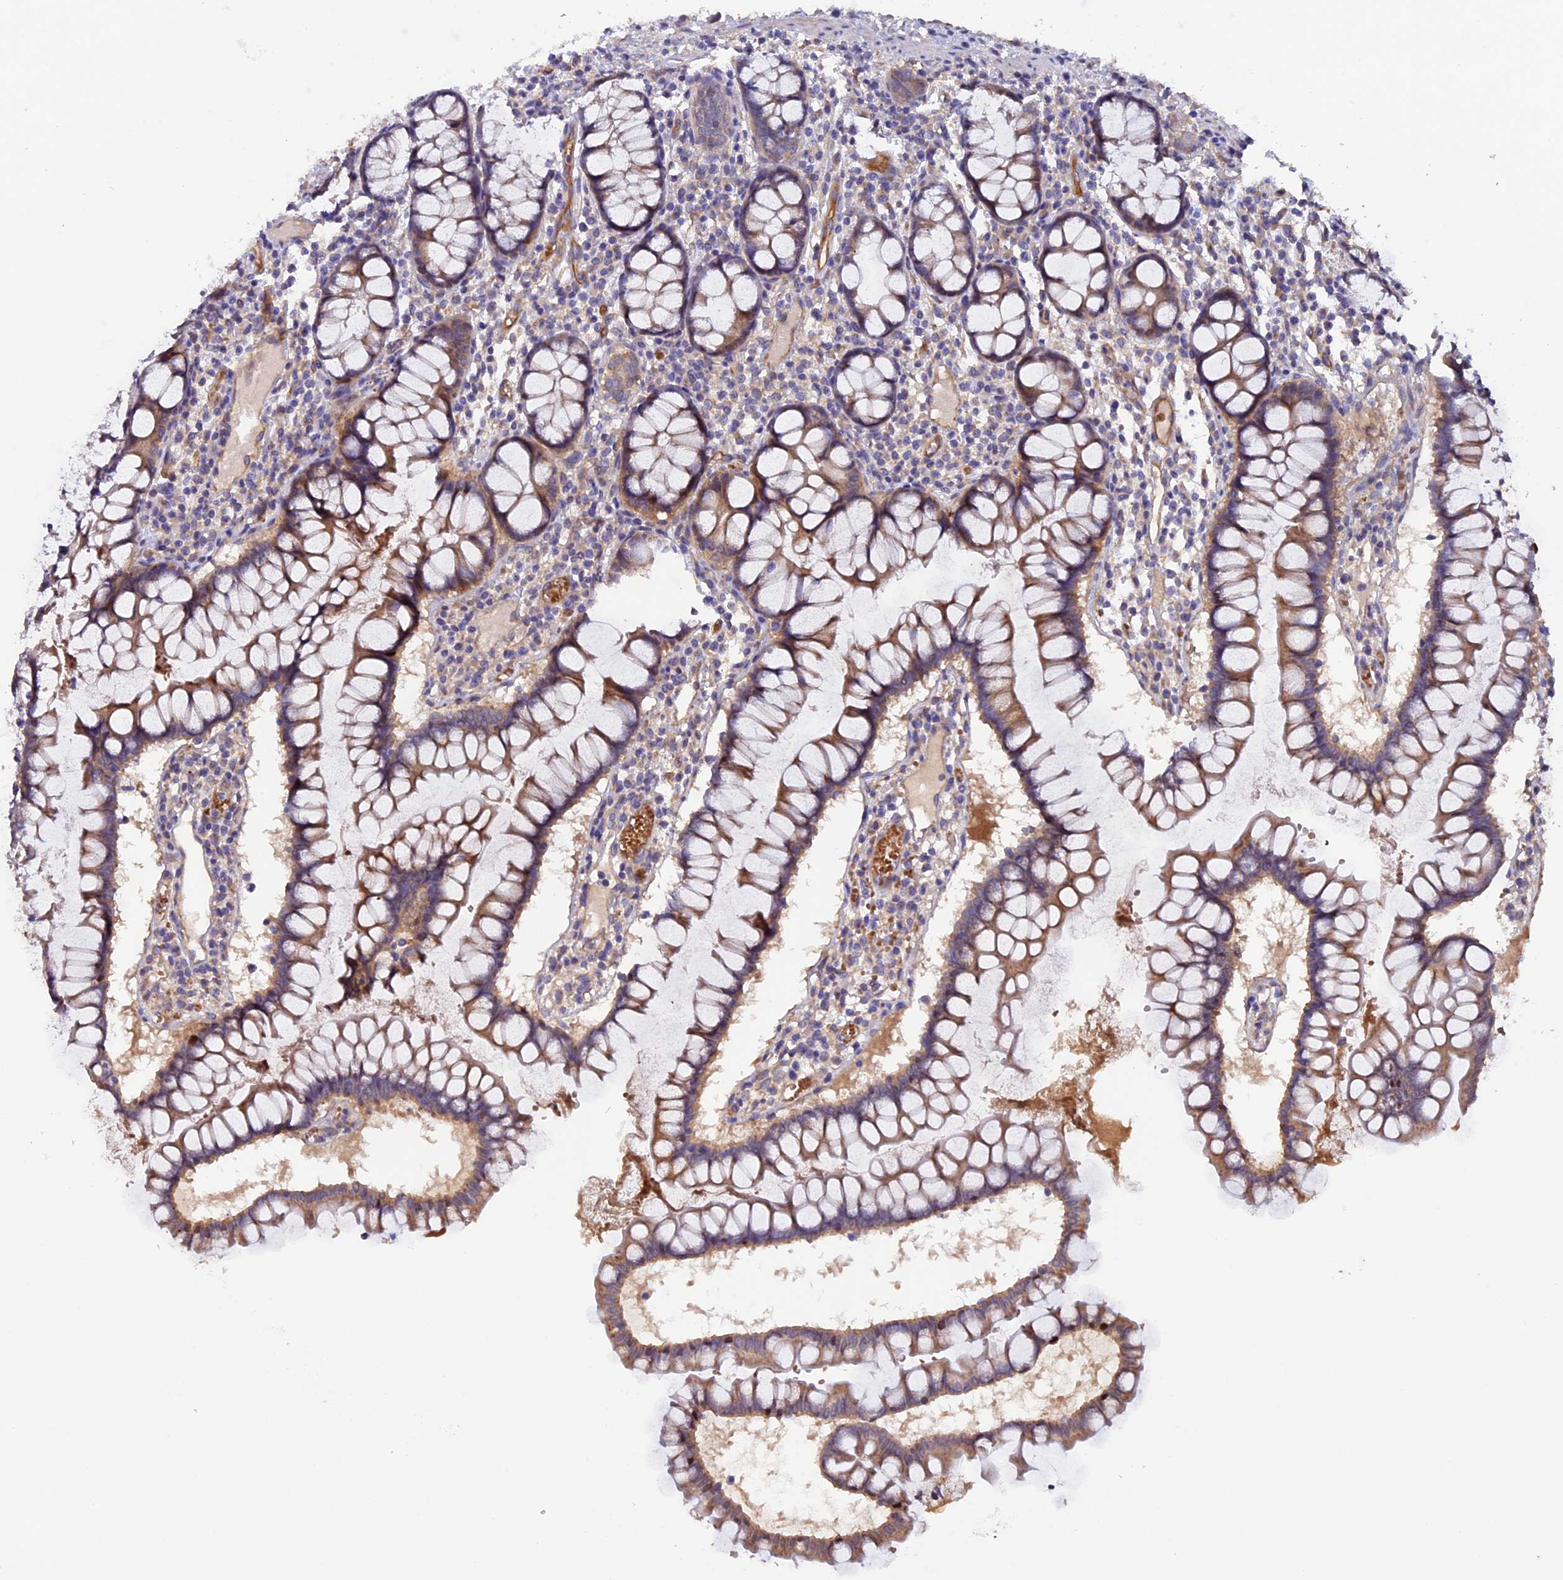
{"staining": {"intensity": "moderate", "quantity": "25%-75%", "location": "cytoplasmic/membranous"}, "tissue": "colon", "cell_type": "Endothelial cells", "image_type": "normal", "snomed": [{"axis": "morphology", "description": "Normal tissue, NOS"}, {"axis": "morphology", "description": "Adenocarcinoma, NOS"}, {"axis": "topography", "description": "Colon"}], "caption": "The histopathology image shows immunohistochemical staining of benign colon. There is moderate cytoplasmic/membranous positivity is seen in approximately 25%-75% of endothelial cells.", "gene": "DUS3L", "patient": {"sex": "female", "age": 55}}